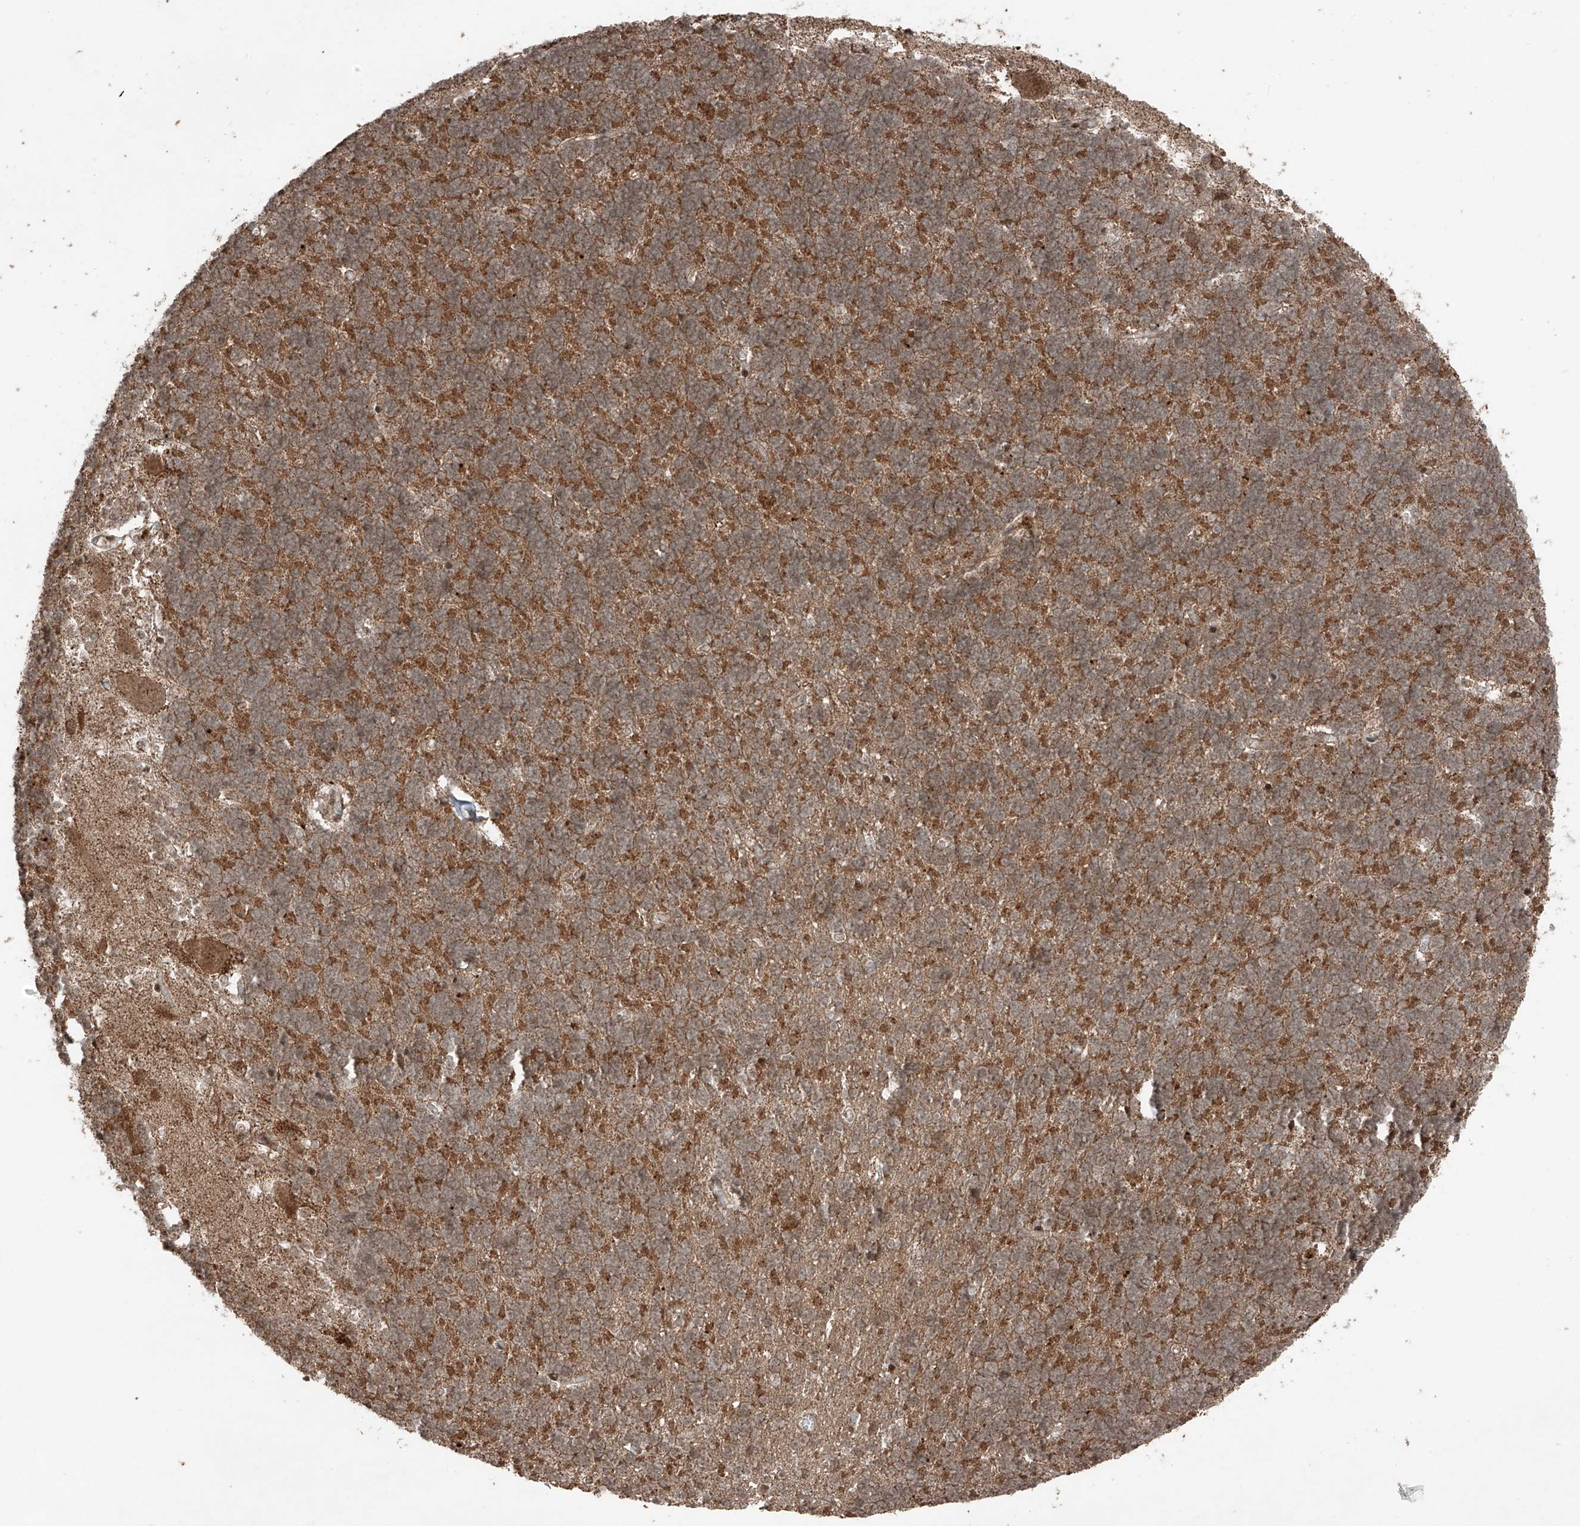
{"staining": {"intensity": "moderate", "quantity": "25%-75%", "location": "cytoplasmic/membranous"}, "tissue": "cerebellum", "cell_type": "Cells in granular layer", "image_type": "normal", "snomed": [{"axis": "morphology", "description": "Normal tissue, NOS"}, {"axis": "topography", "description": "Cerebellum"}], "caption": "Immunohistochemistry staining of normal cerebellum, which shows medium levels of moderate cytoplasmic/membranous positivity in approximately 25%-75% of cells in granular layer indicating moderate cytoplasmic/membranous protein expression. The staining was performed using DAB (3,3'-diaminobenzidine) (brown) for protein detection and nuclei were counterstained in hematoxylin (blue).", "gene": "ZNF620", "patient": {"sex": "male", "age": 37}}